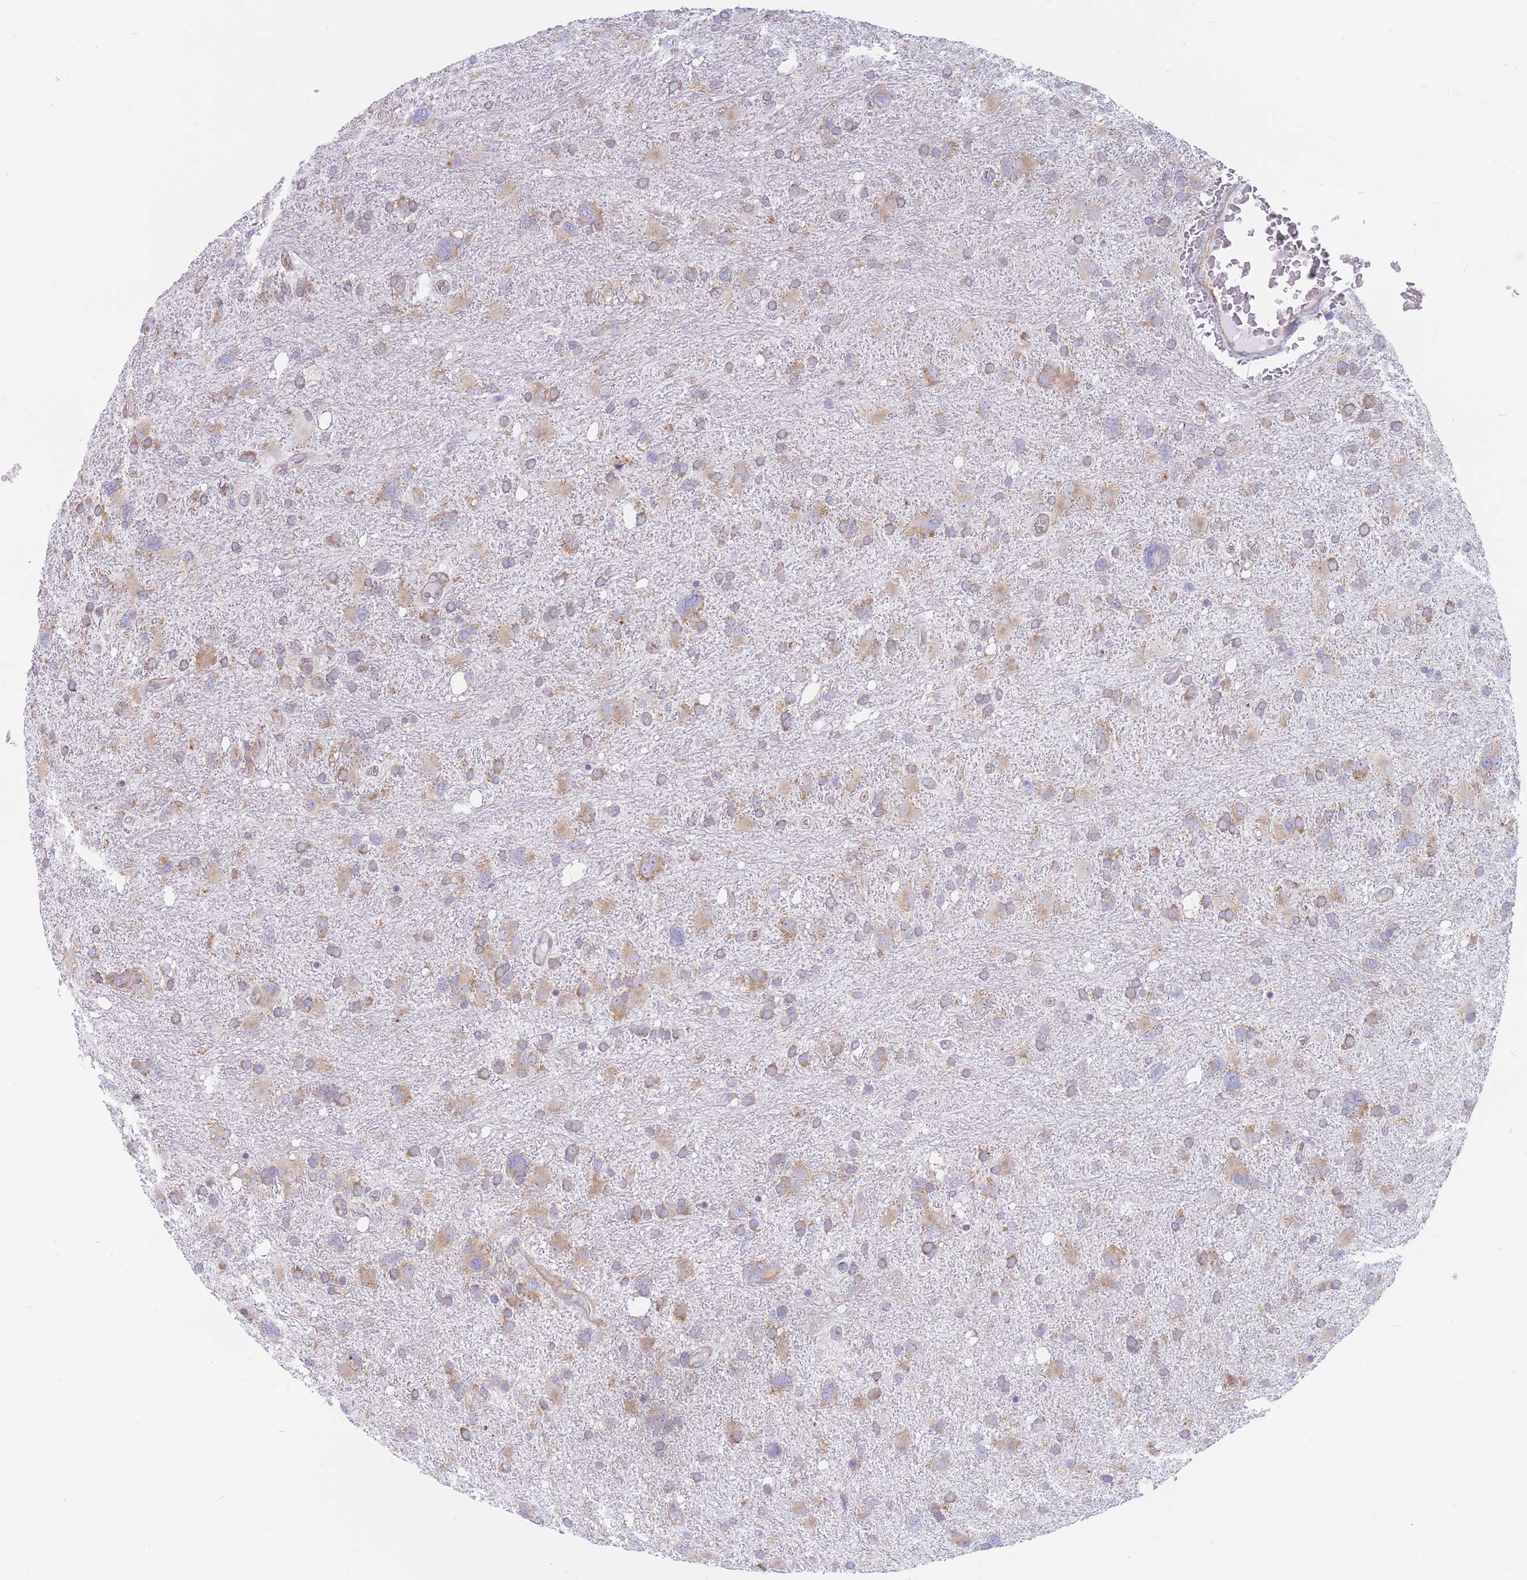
{"staining": {"intensity": "moderate", "quantity": ">75%", "location": "cytoplasmic/membranous"}, "tissue": "glioma", "cell_type": "Tumor cells", "image_type": "cancer", "snomed": [{"axis": "morphology", "description": "Glioma, malignant, High grade"}, {"axis": "topography", "description": "Brain"}], "caption": "An immunohistochemistry (IHC) photomicrograph of neoplastic tissue is shown. Protein staining in brown shows moderate cytoplasmic/membranous positivity in malignant glioma (high-grade) within tumor cells. The protein of interest is stained brown, and the nuclei are stained in blue (DAB (3,3'-diaminobenzidine) IHC with brightfield microscopy, high magnification).", "gene": "RPL8", "patient": {"sex": "male", "age": 61}}